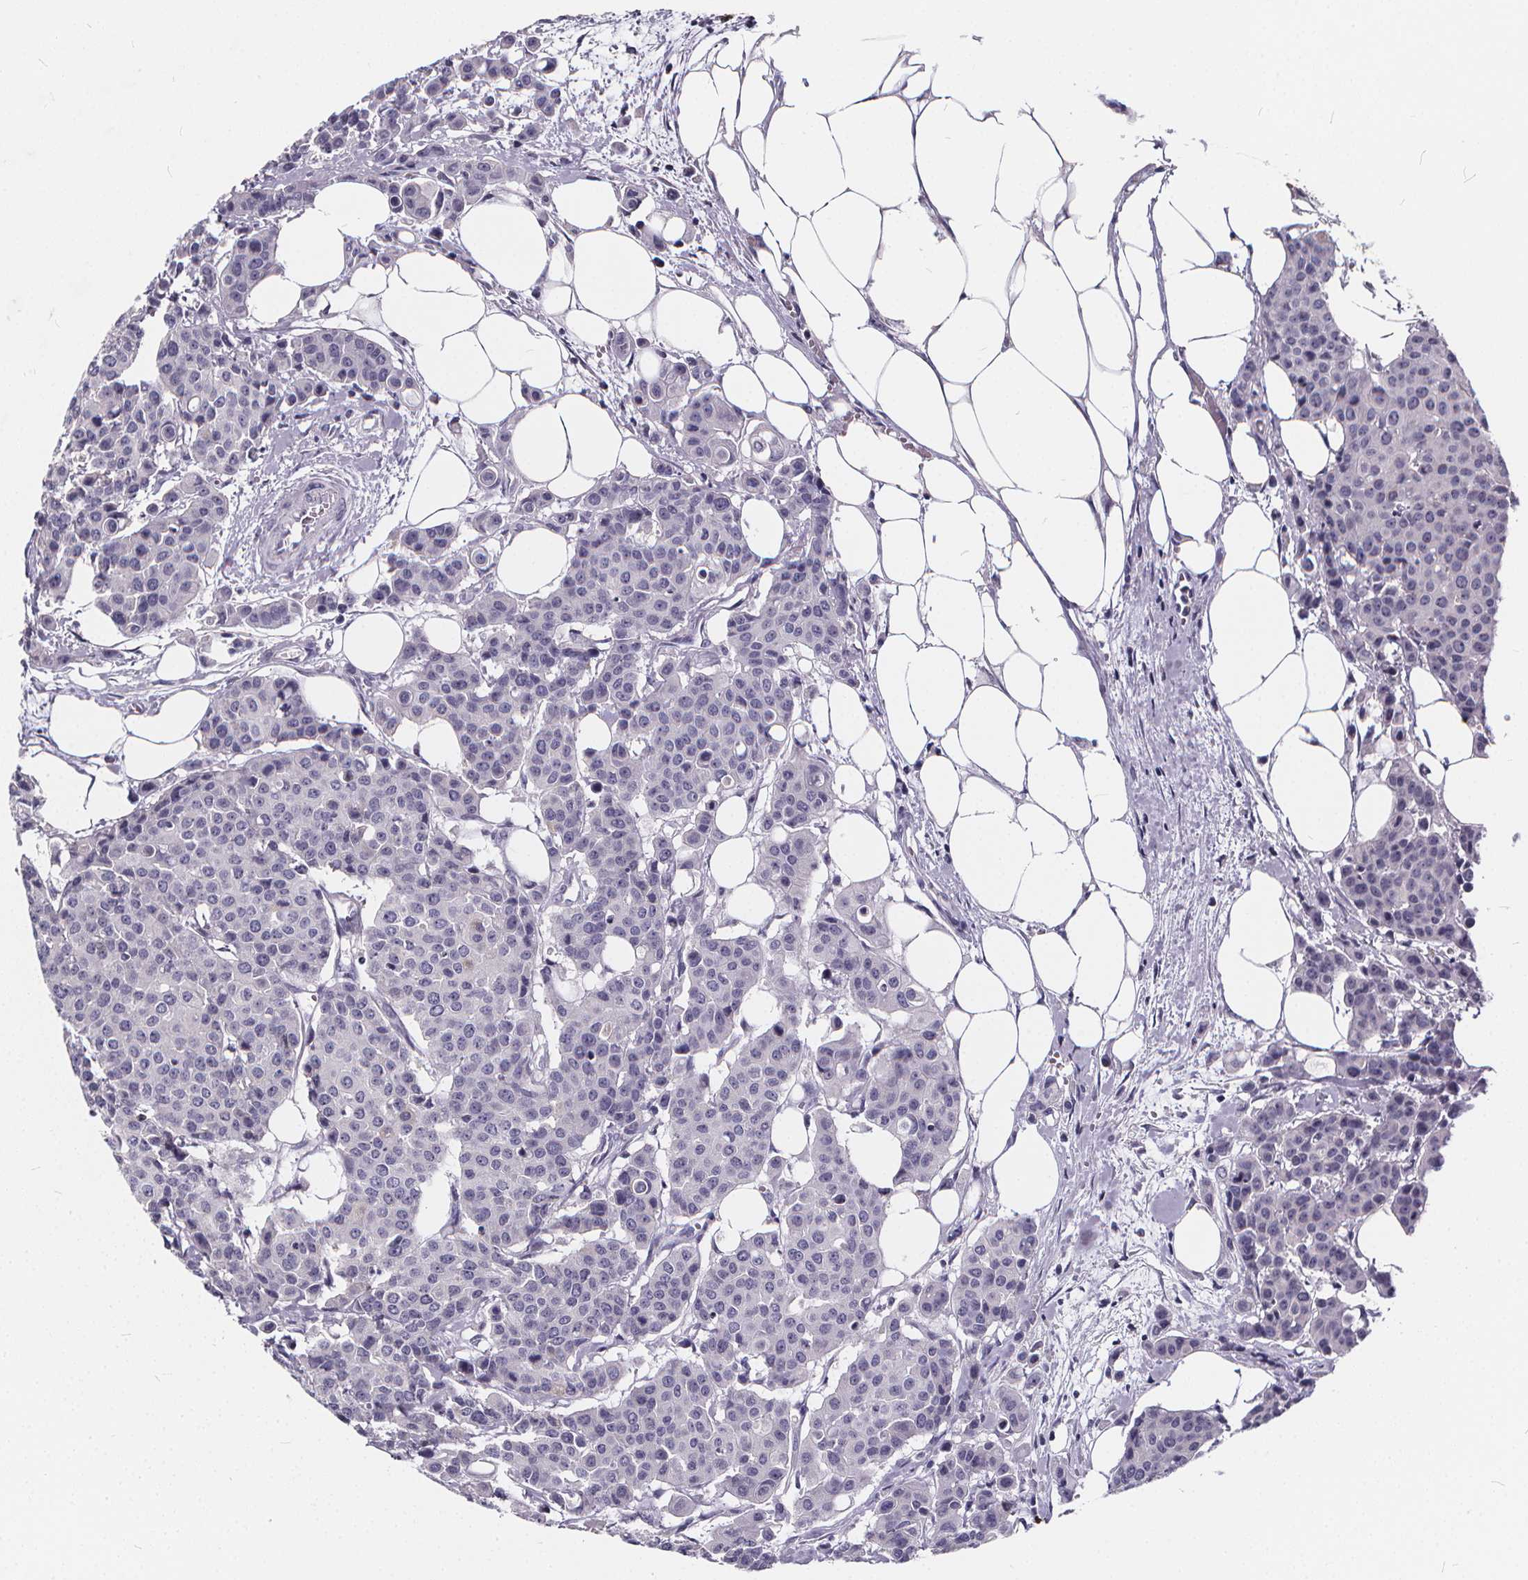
{"staining": {"intensity": "negative", "quantity": "none", "location": "none"}, "tissue": "carcinoid", "cell_type": "Tumor cells", "image_type": "cancer", "snomed": [{"axis": "morphology", "description": "Carcinoid, malignant, NOS"}, {"axis": "topography", "description": "Colon"}], "caption": "IHC of carcinoid (malignant) reveals no positivity in tumor cells.", "gene": "SPEF2", "patient": {"sex": "male", "age": 81}}